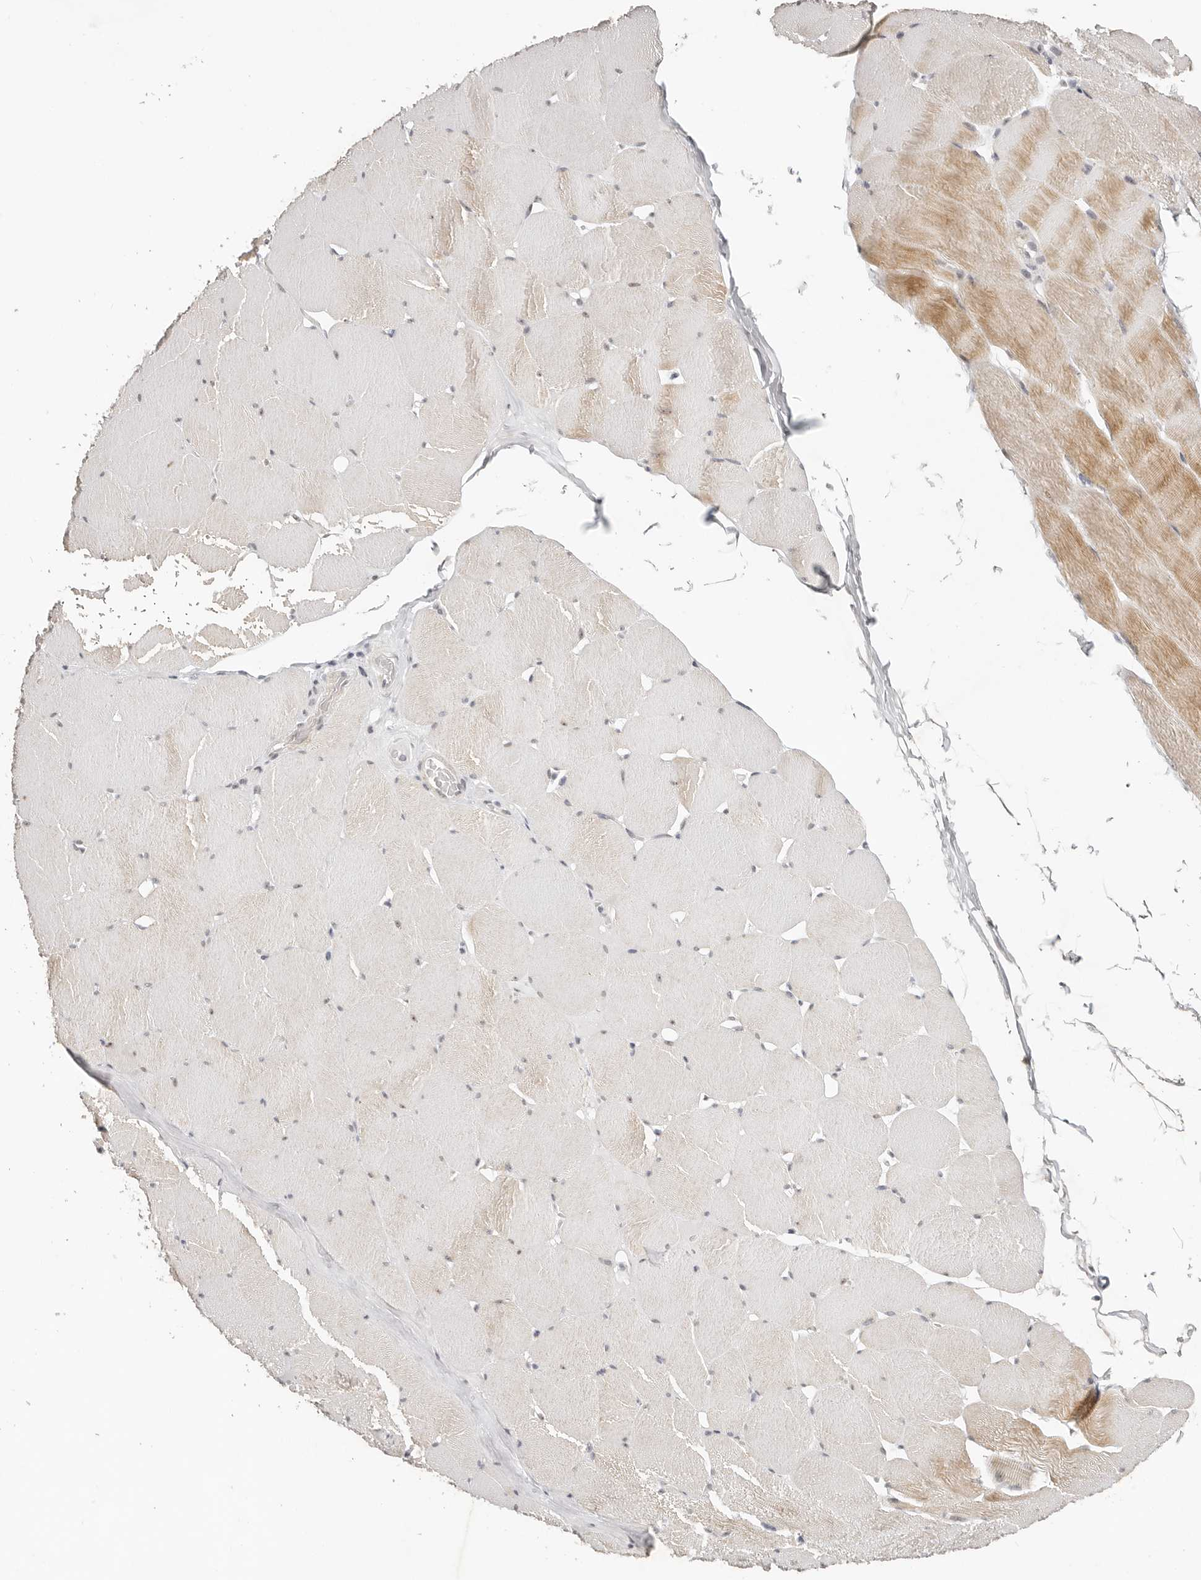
{"staining": {"intensity": "moderate", "quantity": "<25%", "location": "cytoplasmic/membranous"}, "tissue": "skeletal muscle", "cell_type": "Myocytes", "image_type": "normal", "snomed": [{"axis": "morphology", "description": "Normal tissue, NOS"}, {"axis": "topography", "description": "Skeletal muscle"}], "caption": "Immunohistochemistry (IHC) image of unremarkable human skeletal muscle stained for a protein (brown), which demonstrates low levels of moderate cytoplasmic/membranous staining in approximately <25% of myocytes.", "gene": "LARP7", "patient": {"sex": "male", "age": 62}}